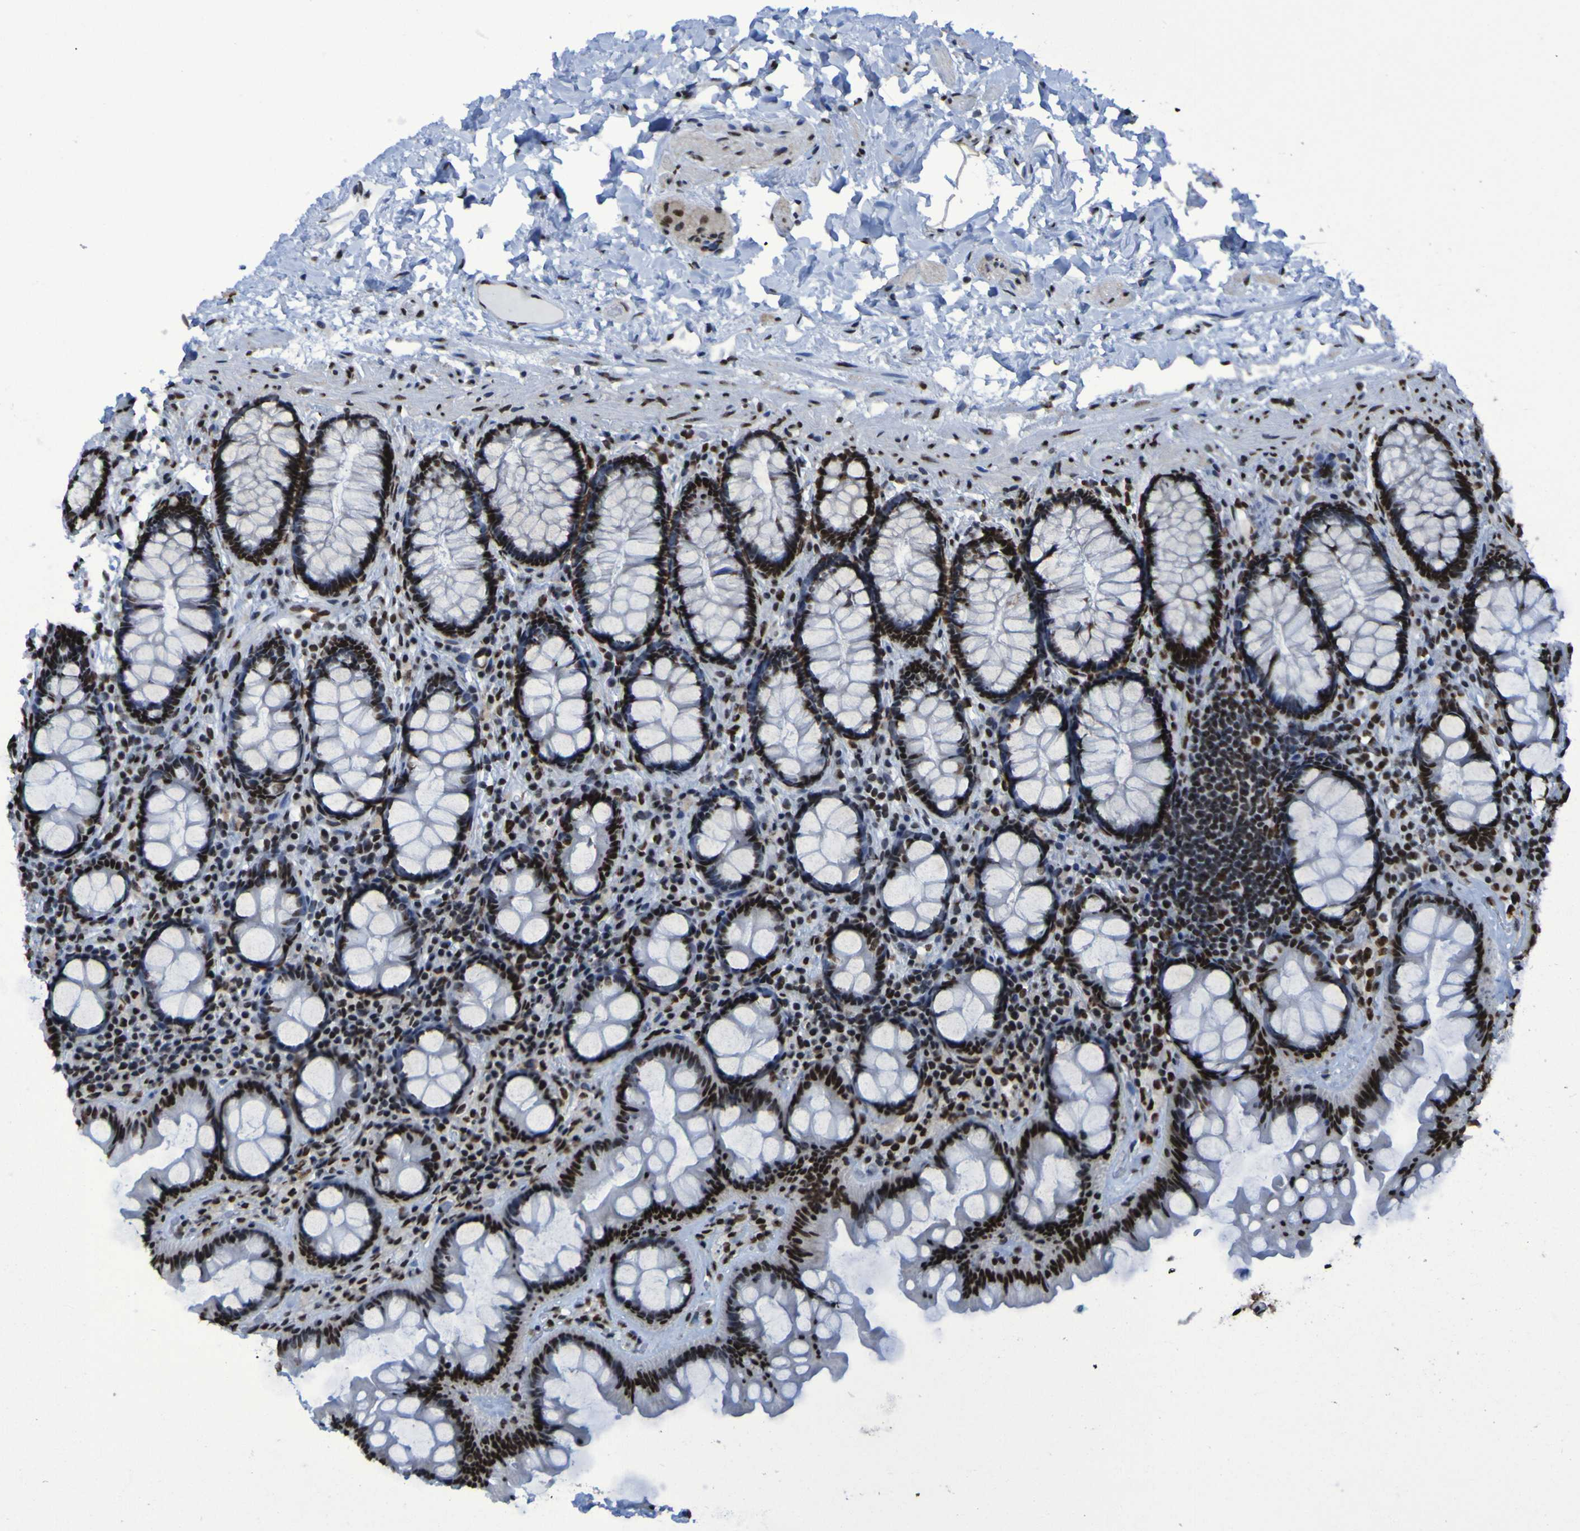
{"staining": {"intensity": "strong", "quantity": ">75%", "location": "nuclear"}, "tissue": "colon", "cell_type": "Endothelial cells", "image_type": "normal", "snomed": [{"axis": "morphology", "description": "Normal tissue, NOS"}, {"axis": "topography", "description": "Colon"}], "caption": "Immunohistochemistry (IHC) of unremarkable human colon demonstrates high levels of strong nuclear staining in approximately >75% of endothelial cells.", "gene": "HNRNPR", "patient": {"sex": "female", "age": 80}}